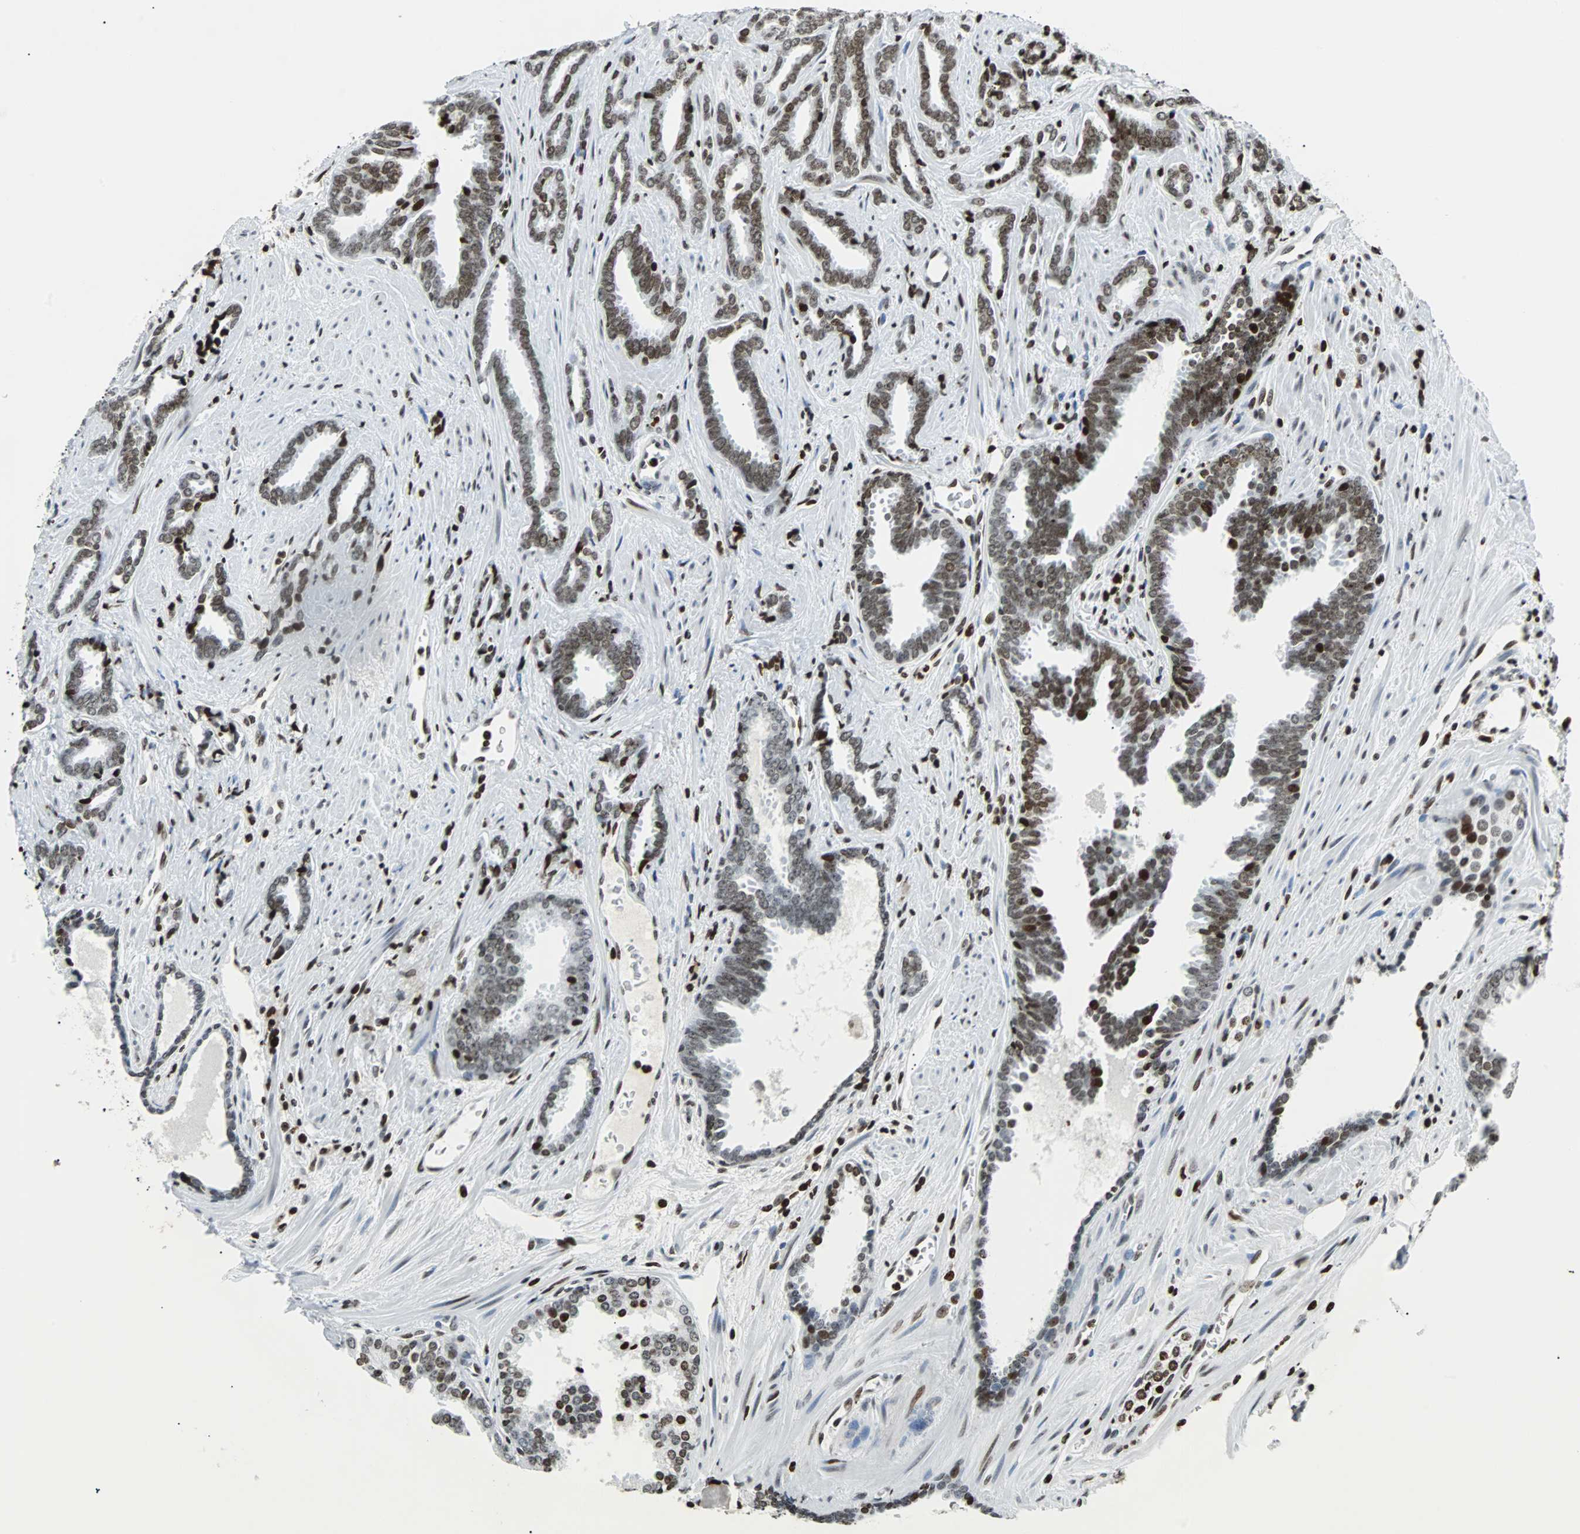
{"staining": {"intensity": "moderate", "quantity": "25%-75%", "location": "nuclear"}, "tissue": "prostate cancer", "cell_type": "Tumor cells", "image_type": "cancer", "snomed": [{"axis": "morphology", "description": "Adenocarcinoma, High grade"}, {"axis": "topography", "description": "Prostate"}], "caption": "The micrograph shows a brown stain indicating the presence of a protein in the nuclear of tumor cells in prostate cancer.", "gene": "ZNF131", "patient": {"sex": "male", "age": 67}}